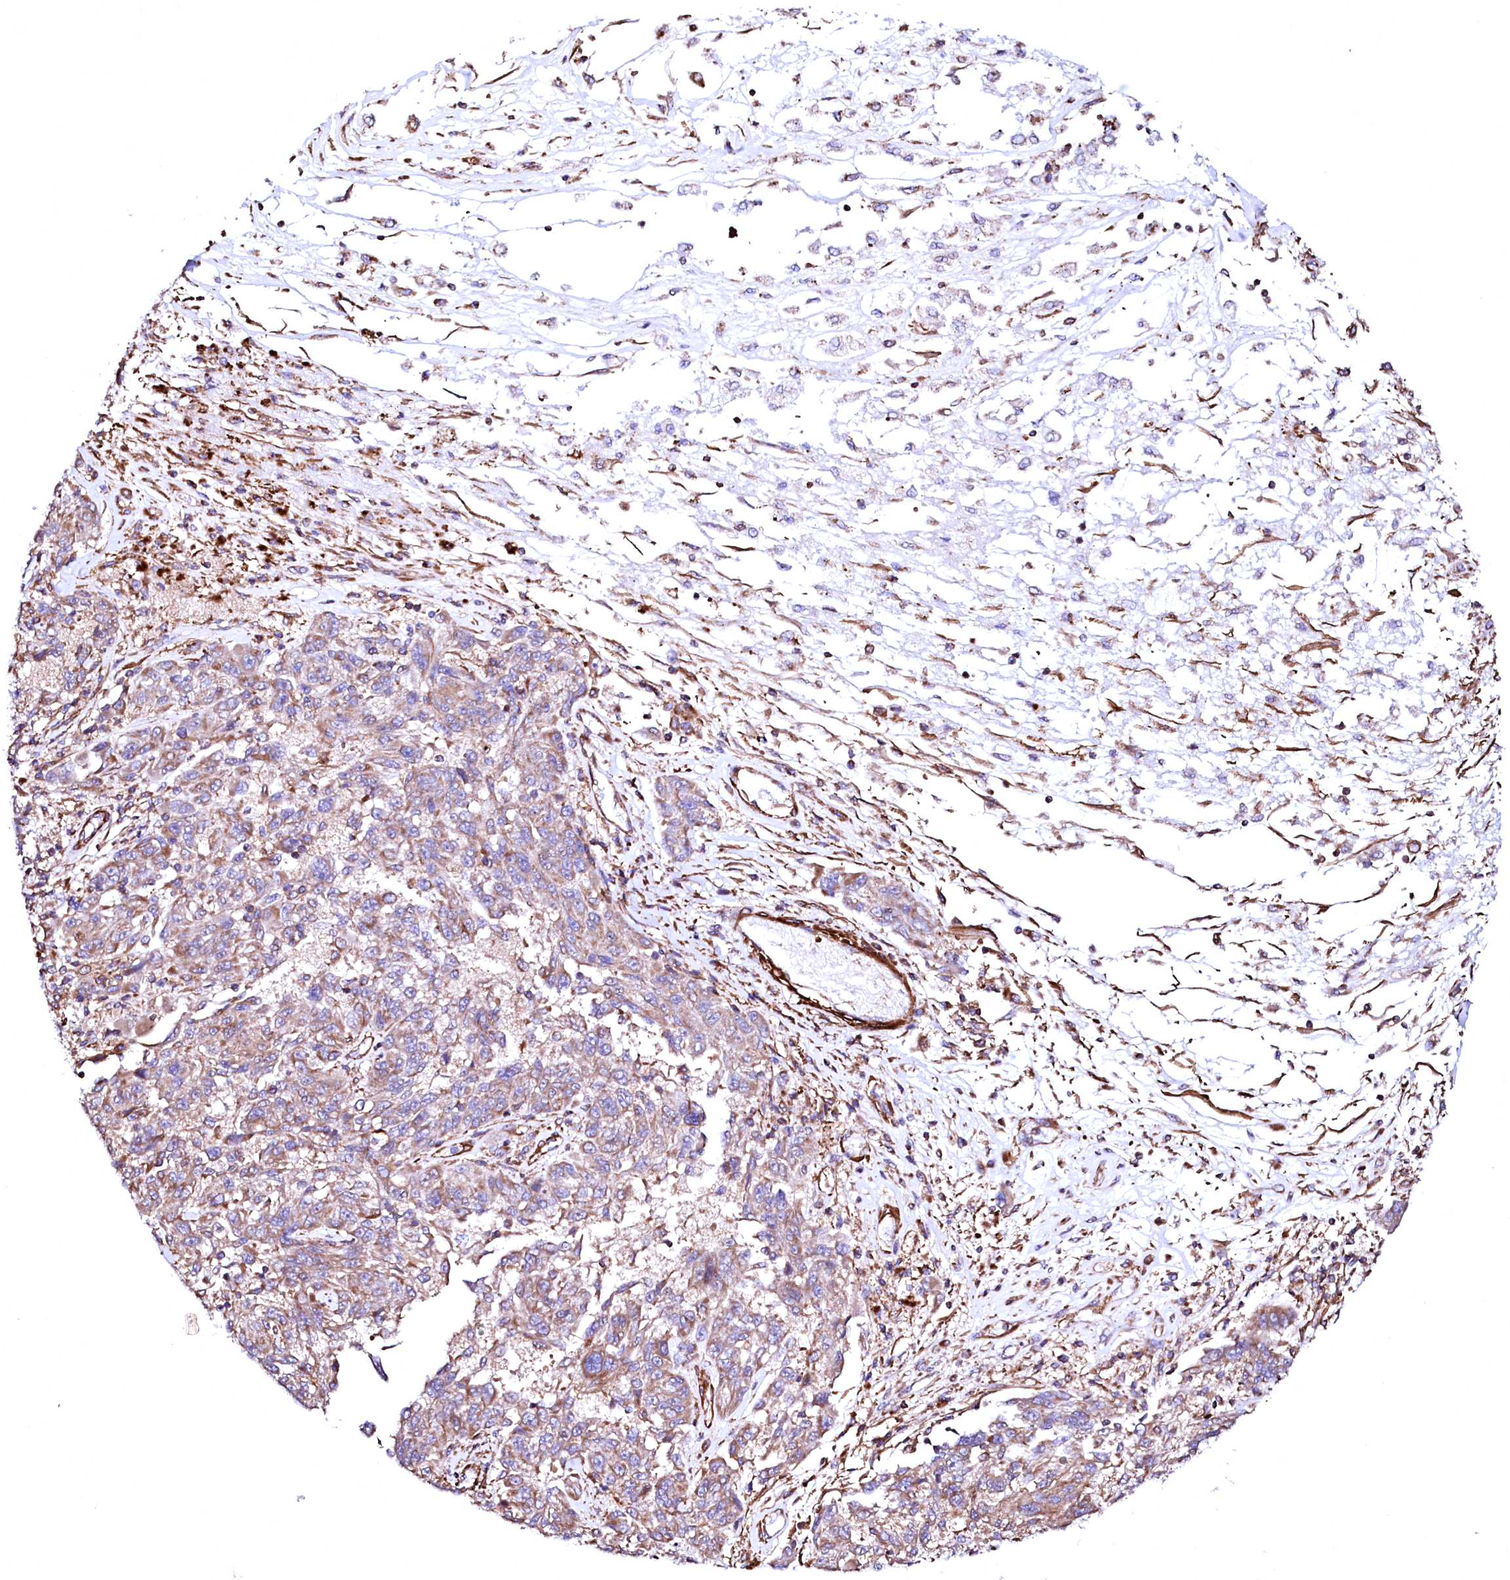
{"staining": {"intensity": "moderate", "quantity": ">75%", "location": "cytoplasmic/membranous"}, "tissue": "melanoma", "cell_type": "Tumor cells", "image_type": "cancer", "snomed": [{"axis": "morphology", "description": "Malignant melanoma, NOS"}, {"axis": "topography", "description": "Skin"}], "caption": "Tumor cells exhibit moderate cytoplasmic/membranous expression in about >75% of cells in malignant melanoma. Nuclei are stained in blue.", "gene": "GPR176", "patient": {"sex": "male", "age": 53}}